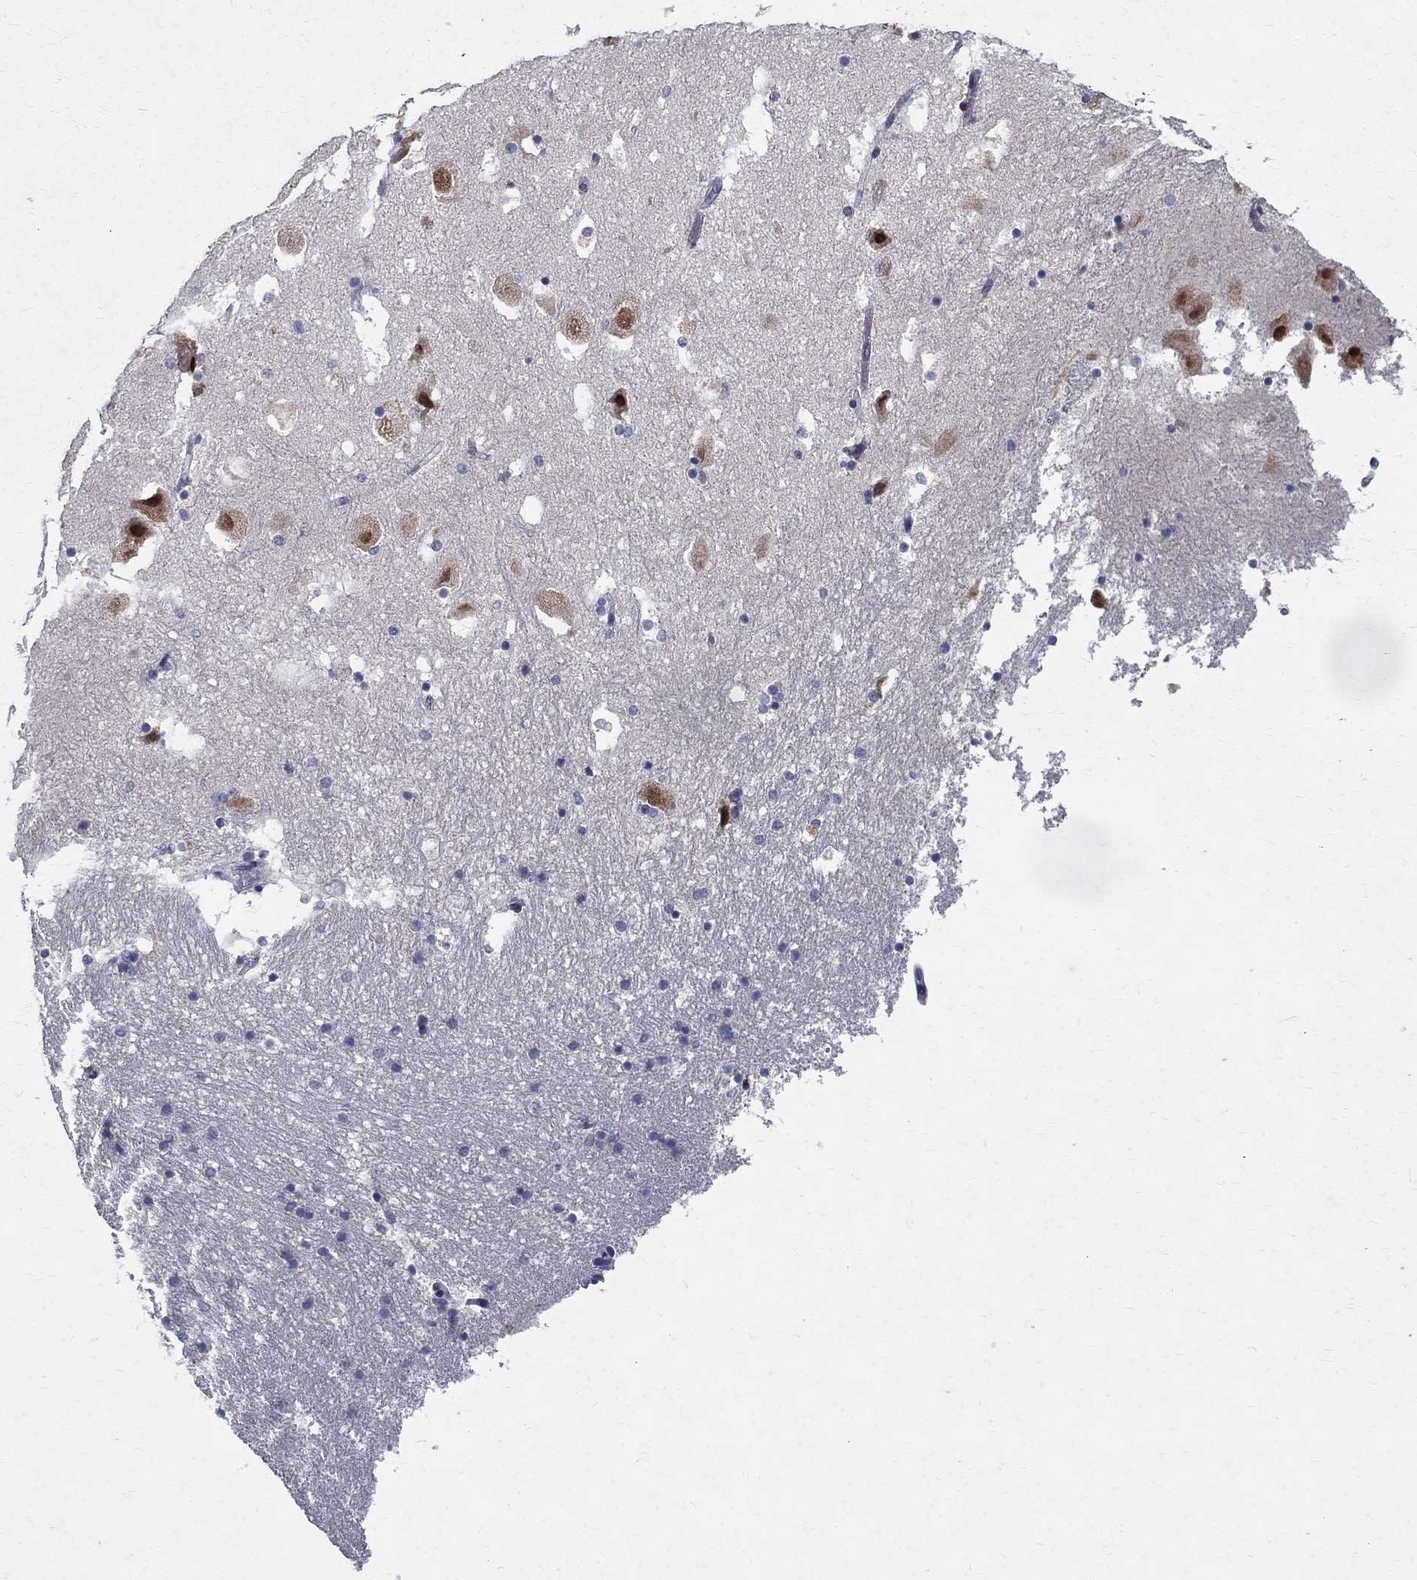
{"staining": {"intensity": "negative", "quantity": "none", "location": "none"}, "tissue": "hippocampus", "cell_type": "Glial cells", "image_type": "normal", "snomed": [{"axis": "morphology", "description": "Normal tissue, NOS"}, {"axis": "topography", "description": "Hippocampus"}], "caption": "This histopathology image is of normal hippocampus stained with immunohistochemistry to label a protein in brown with the nuclei are counter-stained blue. There is no positivity in glial cells. Brightfield microscopy of immunohistochemistry stained with DAB (brown) and hematoxylin (blue), captured at high magnification.", "gene": "RBFOX1", "patient": {"sex": "male", "age": 51}}